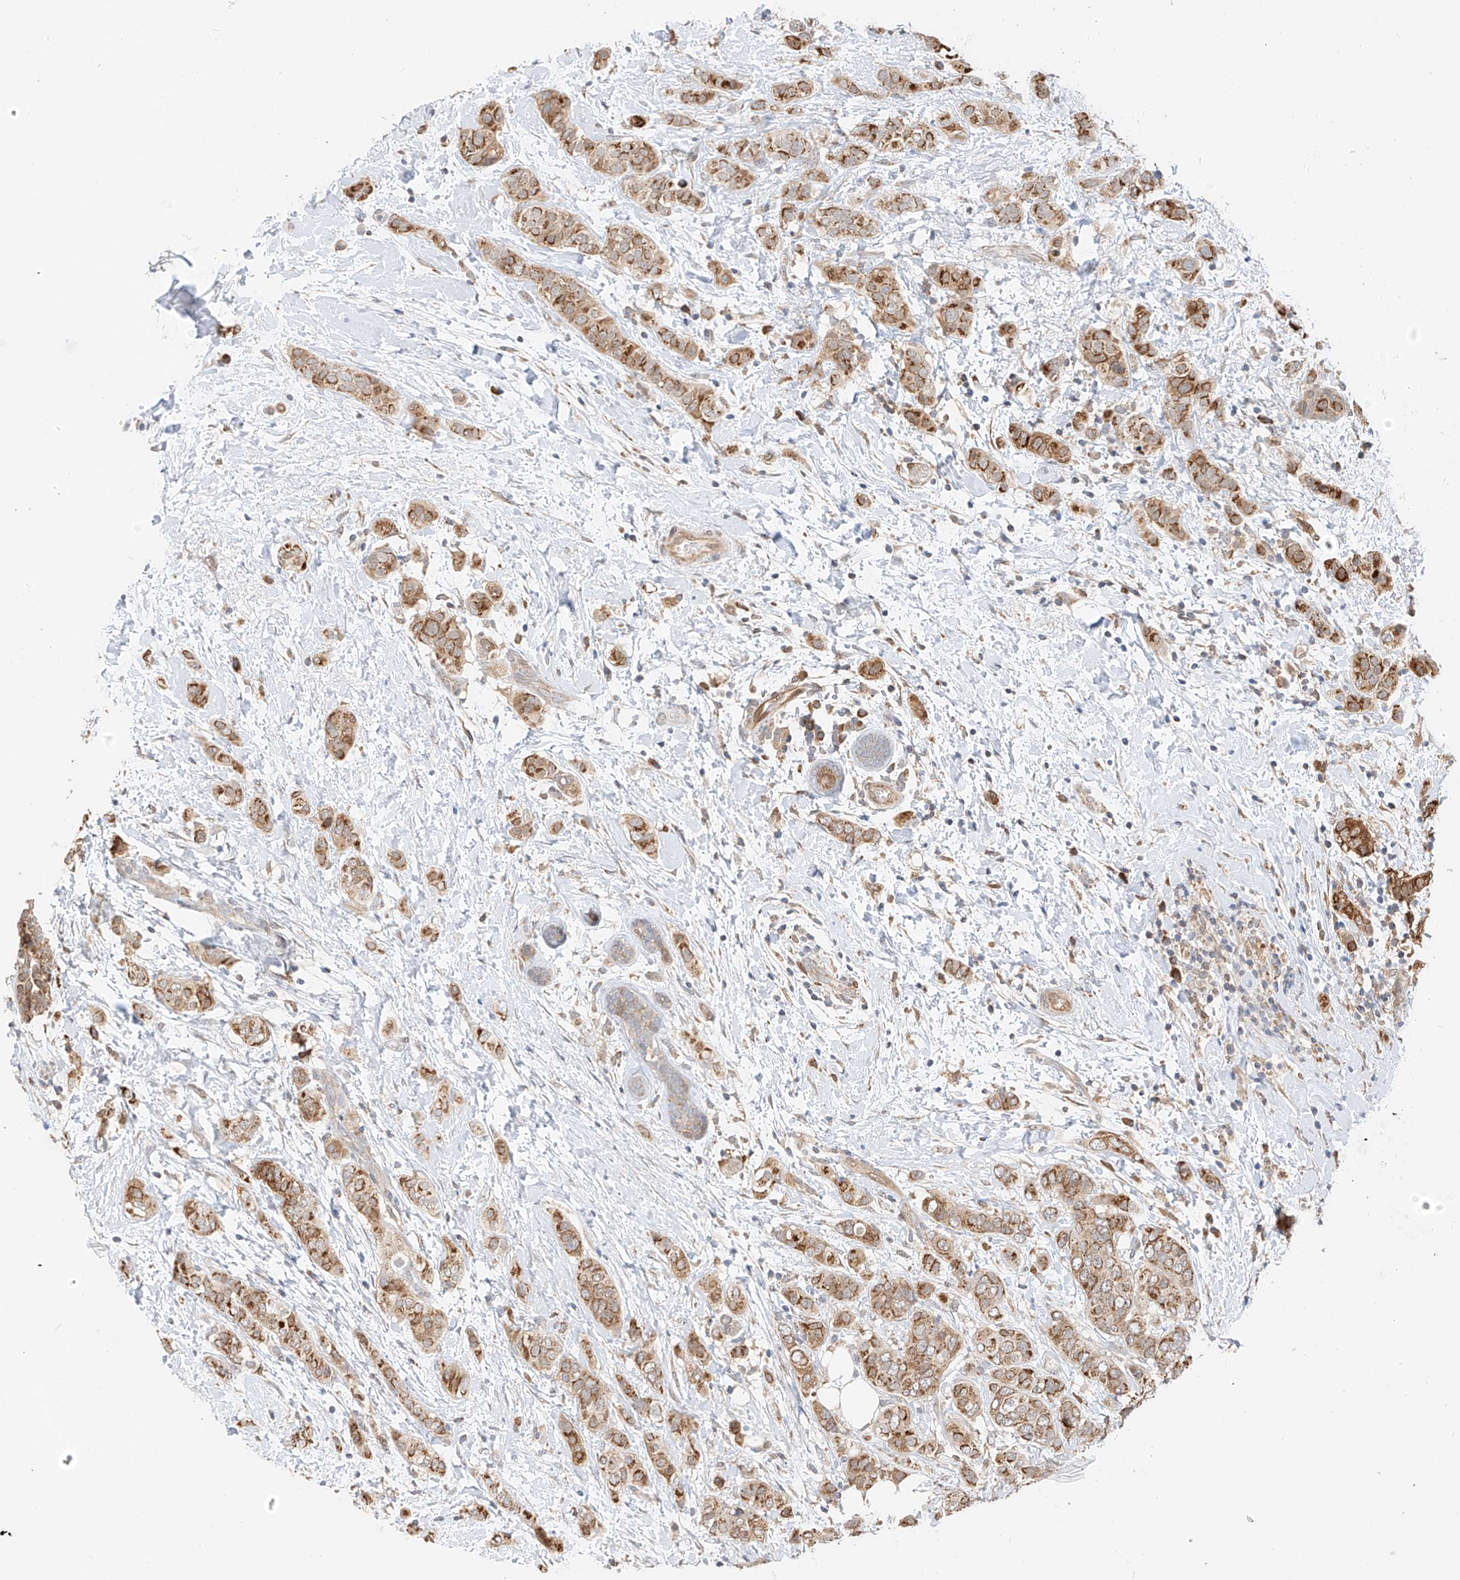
{"staining": {"intensity": "moderate", "quantity": ">75%", "location": "cytoplasmic/membranous"}, "tissue": "breast cancer", "cell_type": "Tumor cells", "image_type": "cancer", "snomed": [{"axis": "morphology", "description": "Lobular carcinoma"}, {"axis": "topography", "description": "Breast"}], "caption": "IHC micrograph of human lobular carcinoma (breast) stained for a protein (brown), which exhibits medium levels of moderate cytoplasmic/membranous staining in approximately >75% of tumor cells.", "gene": "PPA2", "patient": {"sex": "female", "age": 51}}